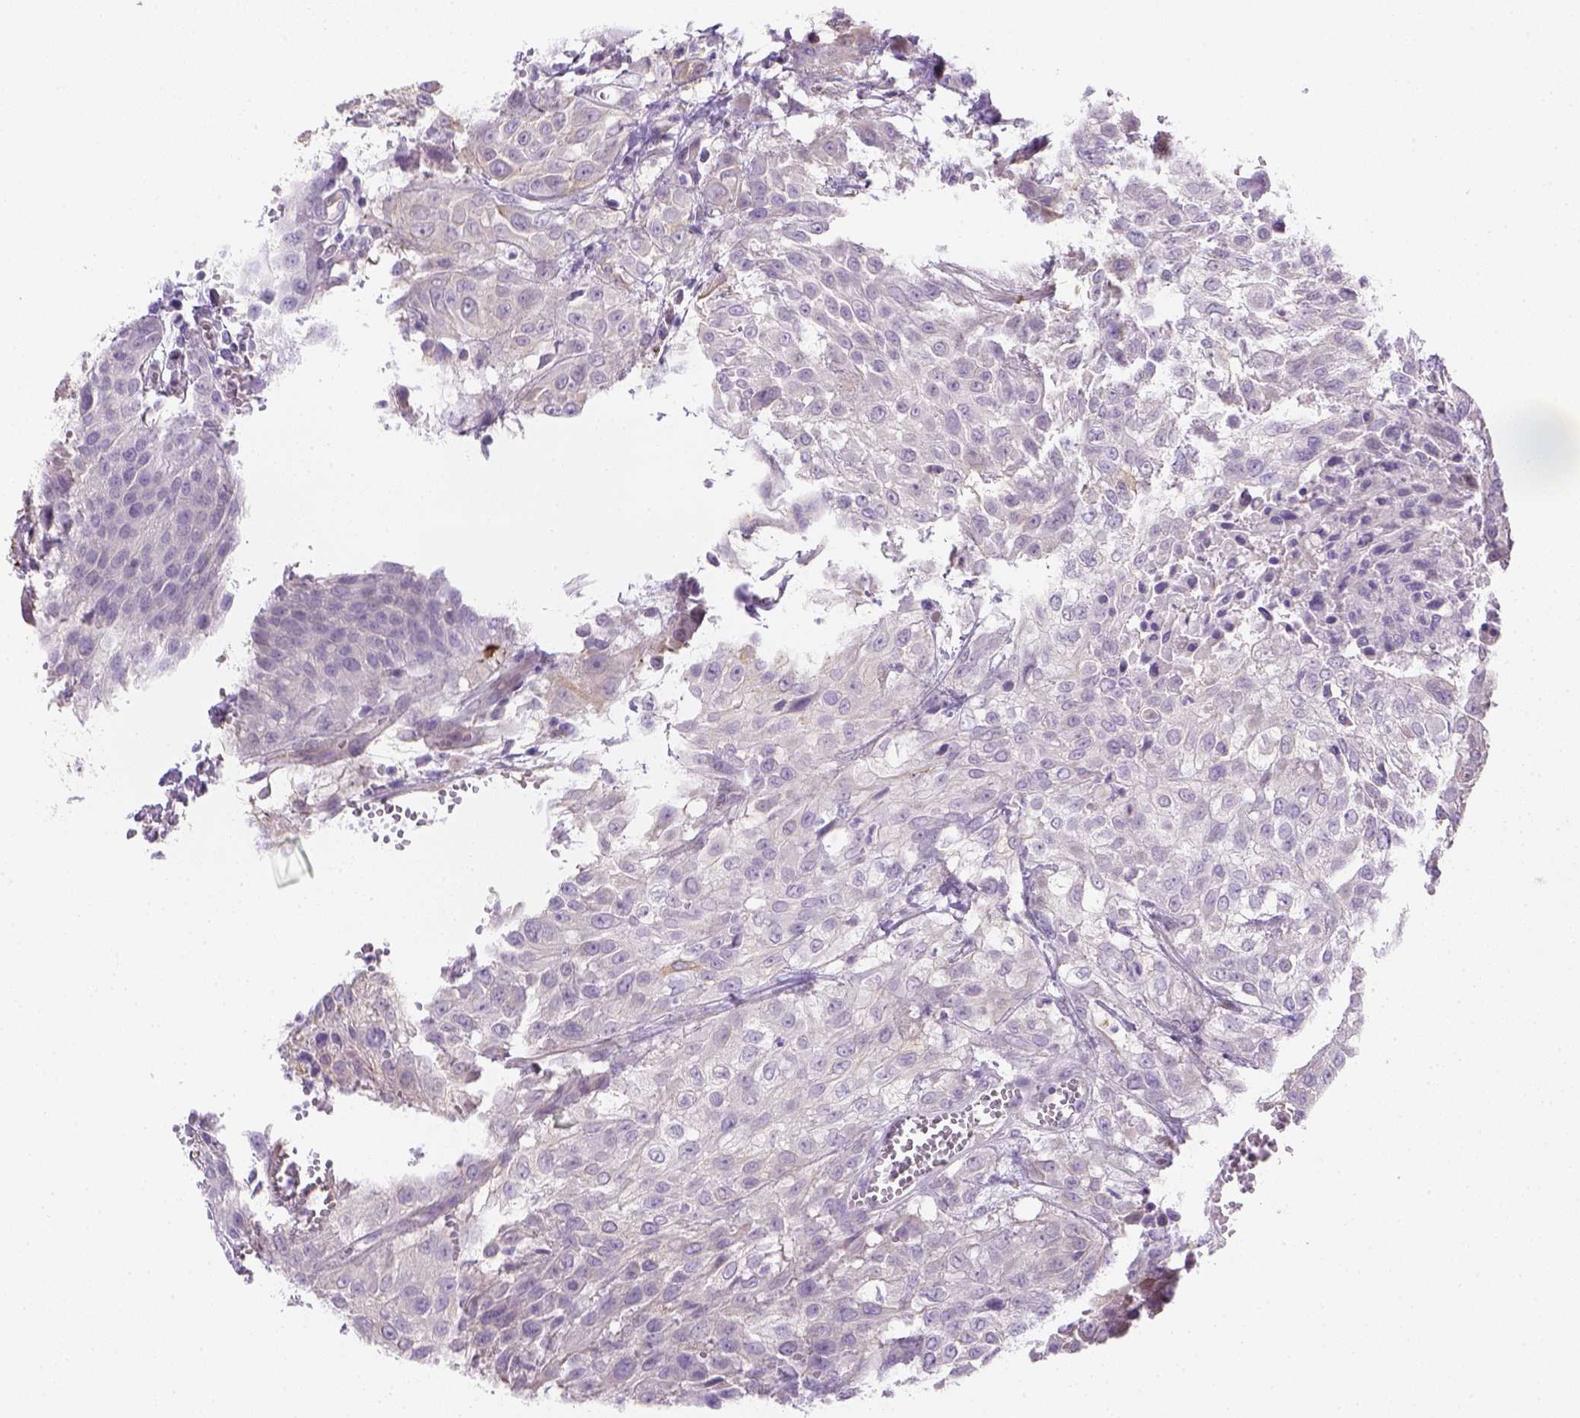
{"staining": {"intensity": "negative", "quantity": "none", "location": "none"}, "tissue": "urothelial cancer", "cell_type": "Tumor cells", "image_type": "cancer", "snomed": [{"axis": "morphology", "description": "Urothelial carcinoma, High grade"}, {"axis": "topography", "description": "Urinary bladder"}], "caption": "High-grade urothelial carcinoma was stained to show a protein in brown. There is no significant expression in tumor cells.", "gene": "CACNB1", "patient": {"sex": "male", "age": 57}}